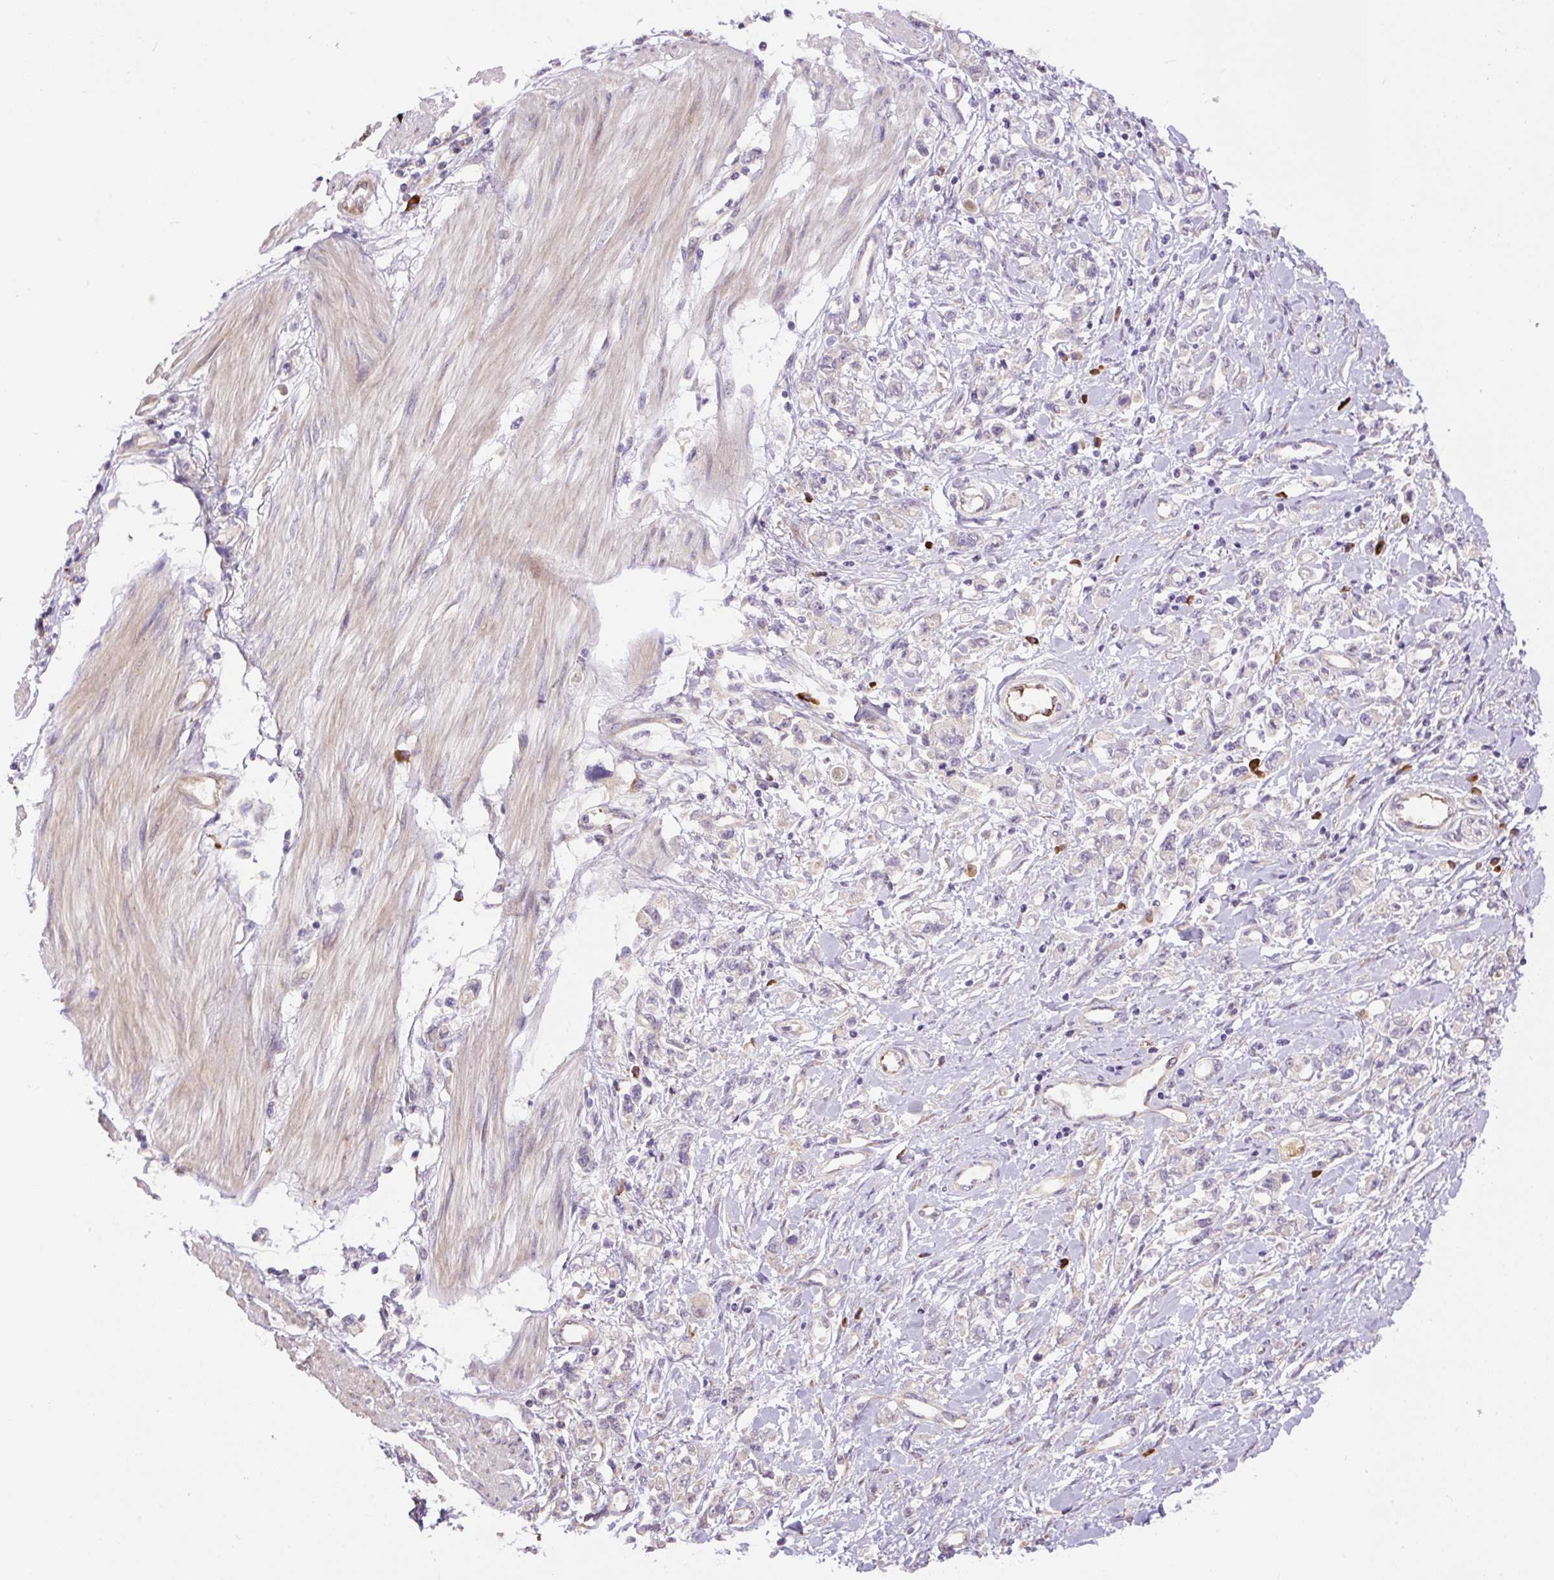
{"staining": {"intensity": "negative", "quantity": "none", "location": "none"}, "tissue": "stomach cancer", "cell_type": "Tumor cells", "image_type": "cancer", "snomed": [{"axis": "morphology", "description": "Adenocarcinoma, NOS"}, {"axis": "topography", "description": "Stomach"}], "caption": "The image demonstrates no staining of tumor cells in stomach cancer.", "gene": "PPME1", "patient": {"sex": "female", "age": 76}}